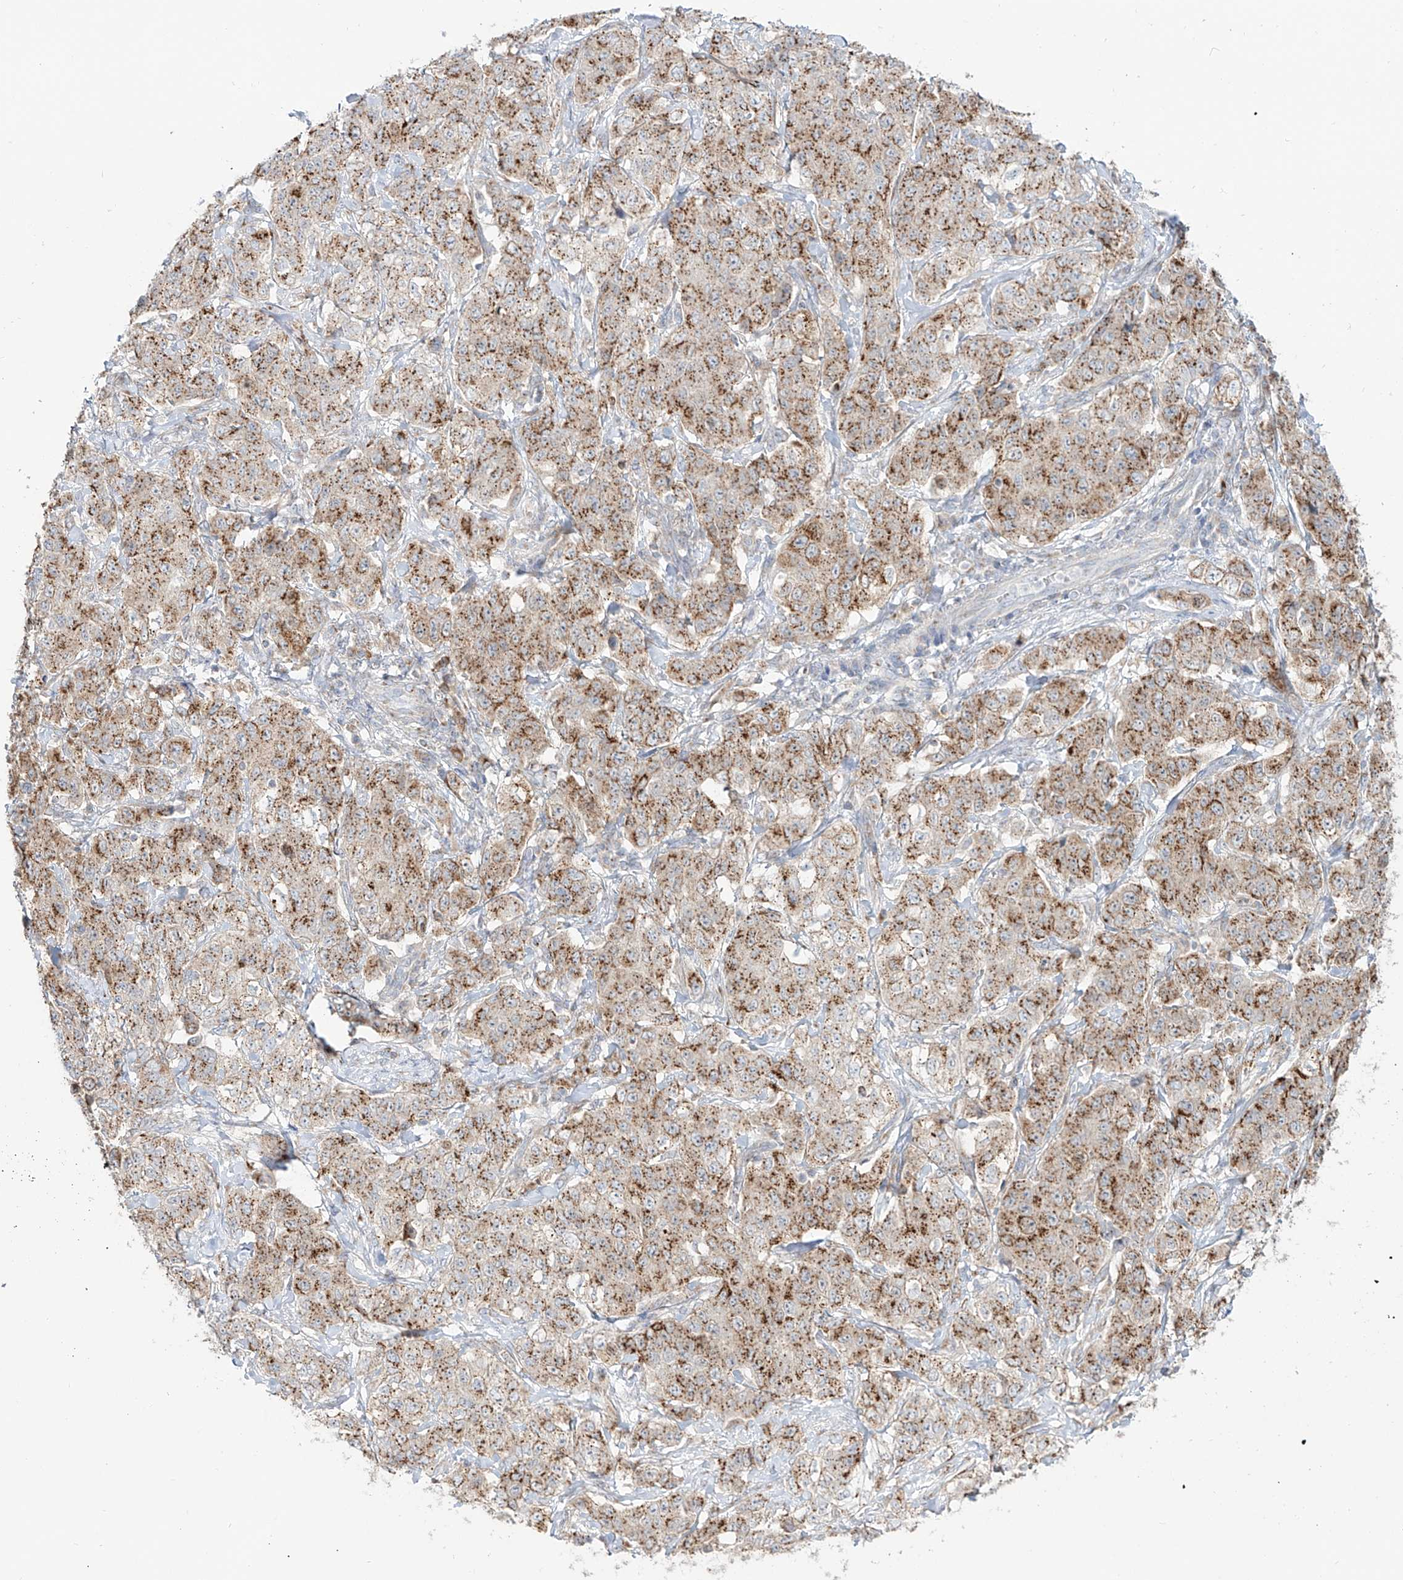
{"staining": {"intensity": "moderate", "quantity": ">75%", "location": "cytoplasmic/membranous"}, "tissue": "stomach cancer", "cell_type": "Tumor cells", "image_type": "cancer", "snomed": [{"axis": "morphology", "description": "Adenocarcinoma, NOS"}, {"axis": "topography", "description": "Stomach"}], "caption": "Protein expression by IHC reveals moderate cytoplasmic/membranous positivity in approximately >75% of tumor cells in stomach cancer. The protein is stained brown, and the nuclei are stained in blue (DAB IHC with brightfield microscopy, high magnification).", "gene": "BSDC1", "patient": {"sex": "male", "age": 48}}